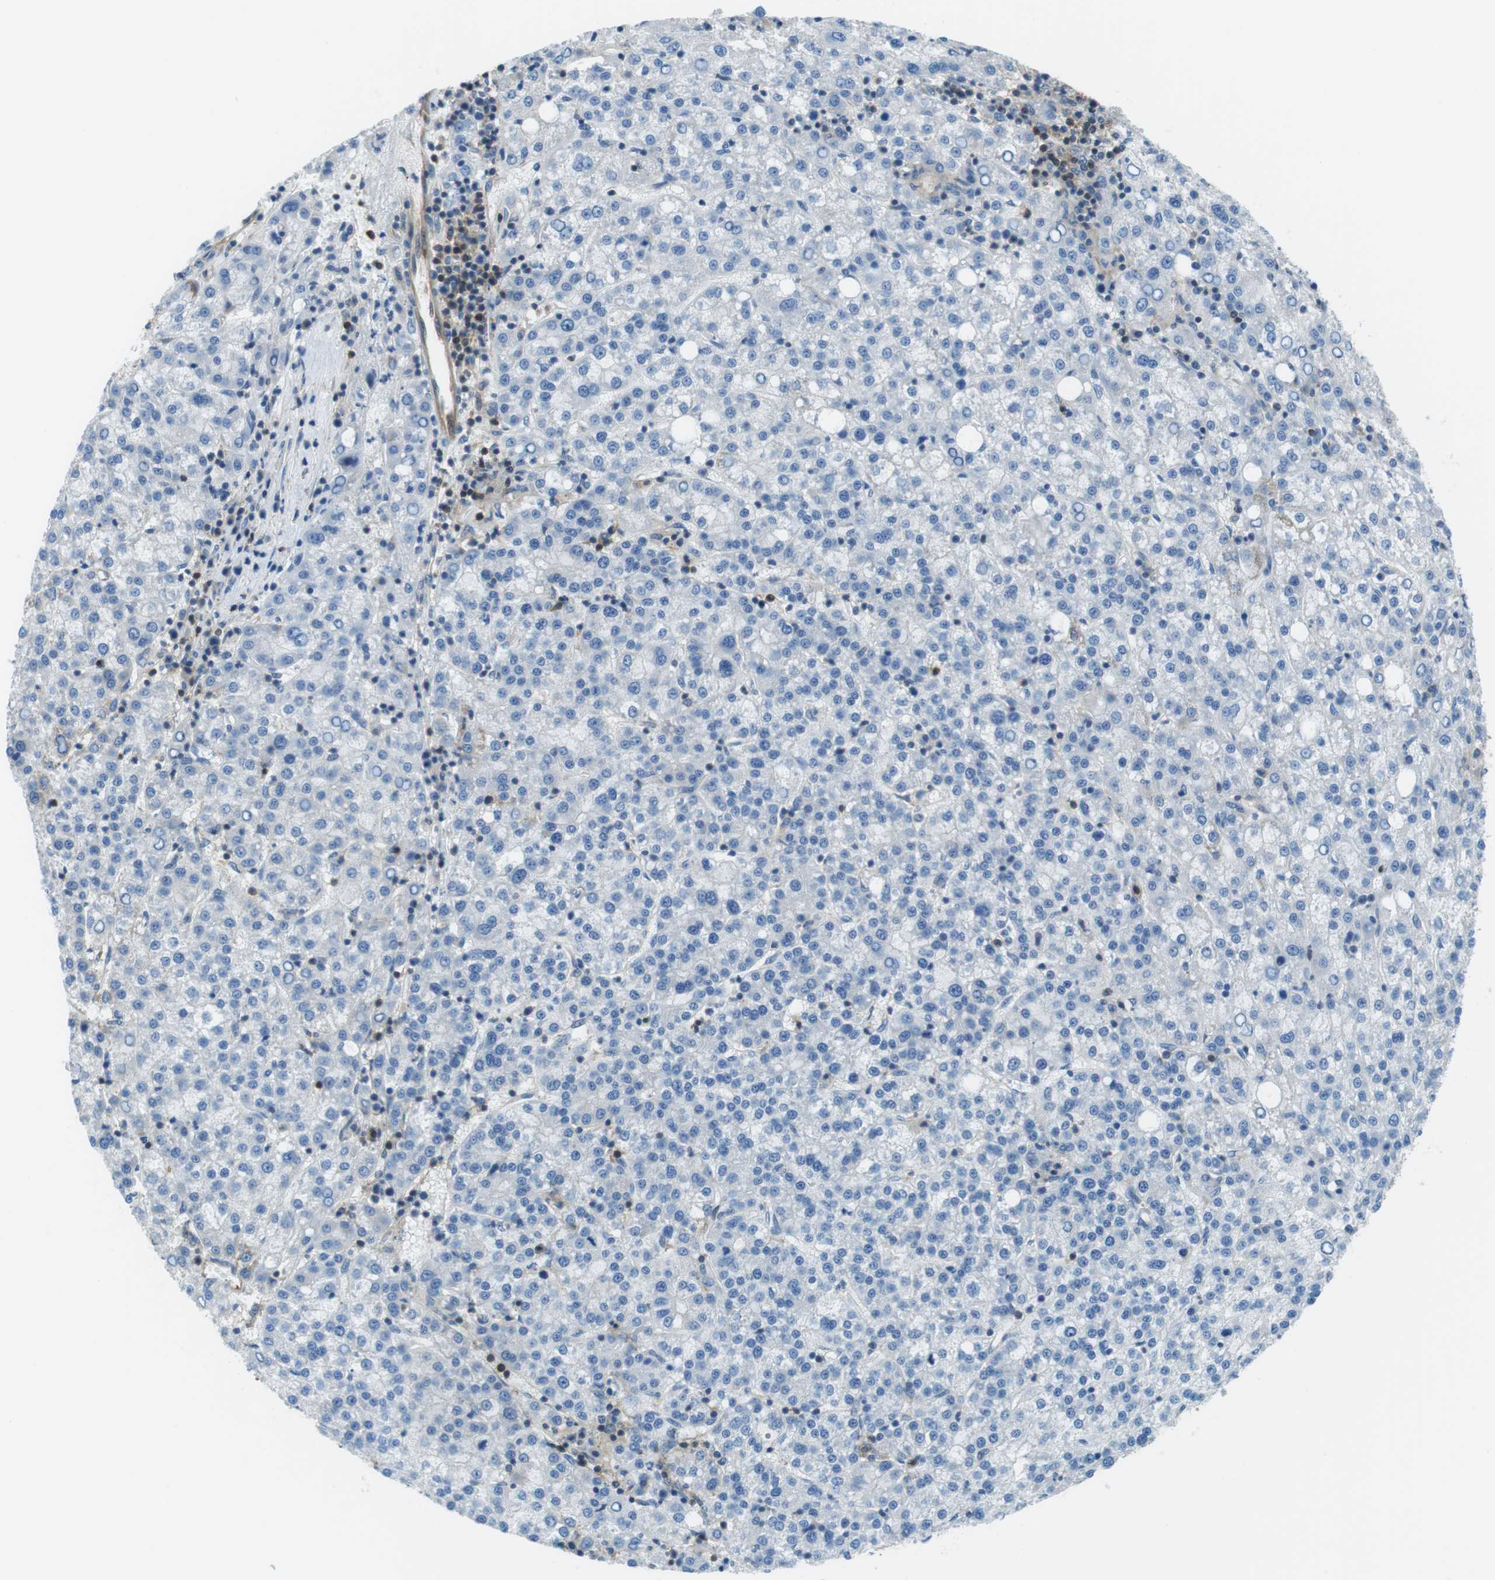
{"staining": {"intensity": "negative", "quantity": "none", "location": "none"}, "tissue": "liver cancer", "cell_type": "Tumor cells", "image_type": "cancer", "snomed": [{"axis": "morphology", "description": "Carcinoma, Hepatocellular, NOS"}, {"axis": "topography", "description": "Liver"}], "caption": "A histopathology image of human liver hepatocellular carcinoma is negative for staining in tumor cells.", "gene": "TES", "patient": {"sex": "female", "age": 58}}